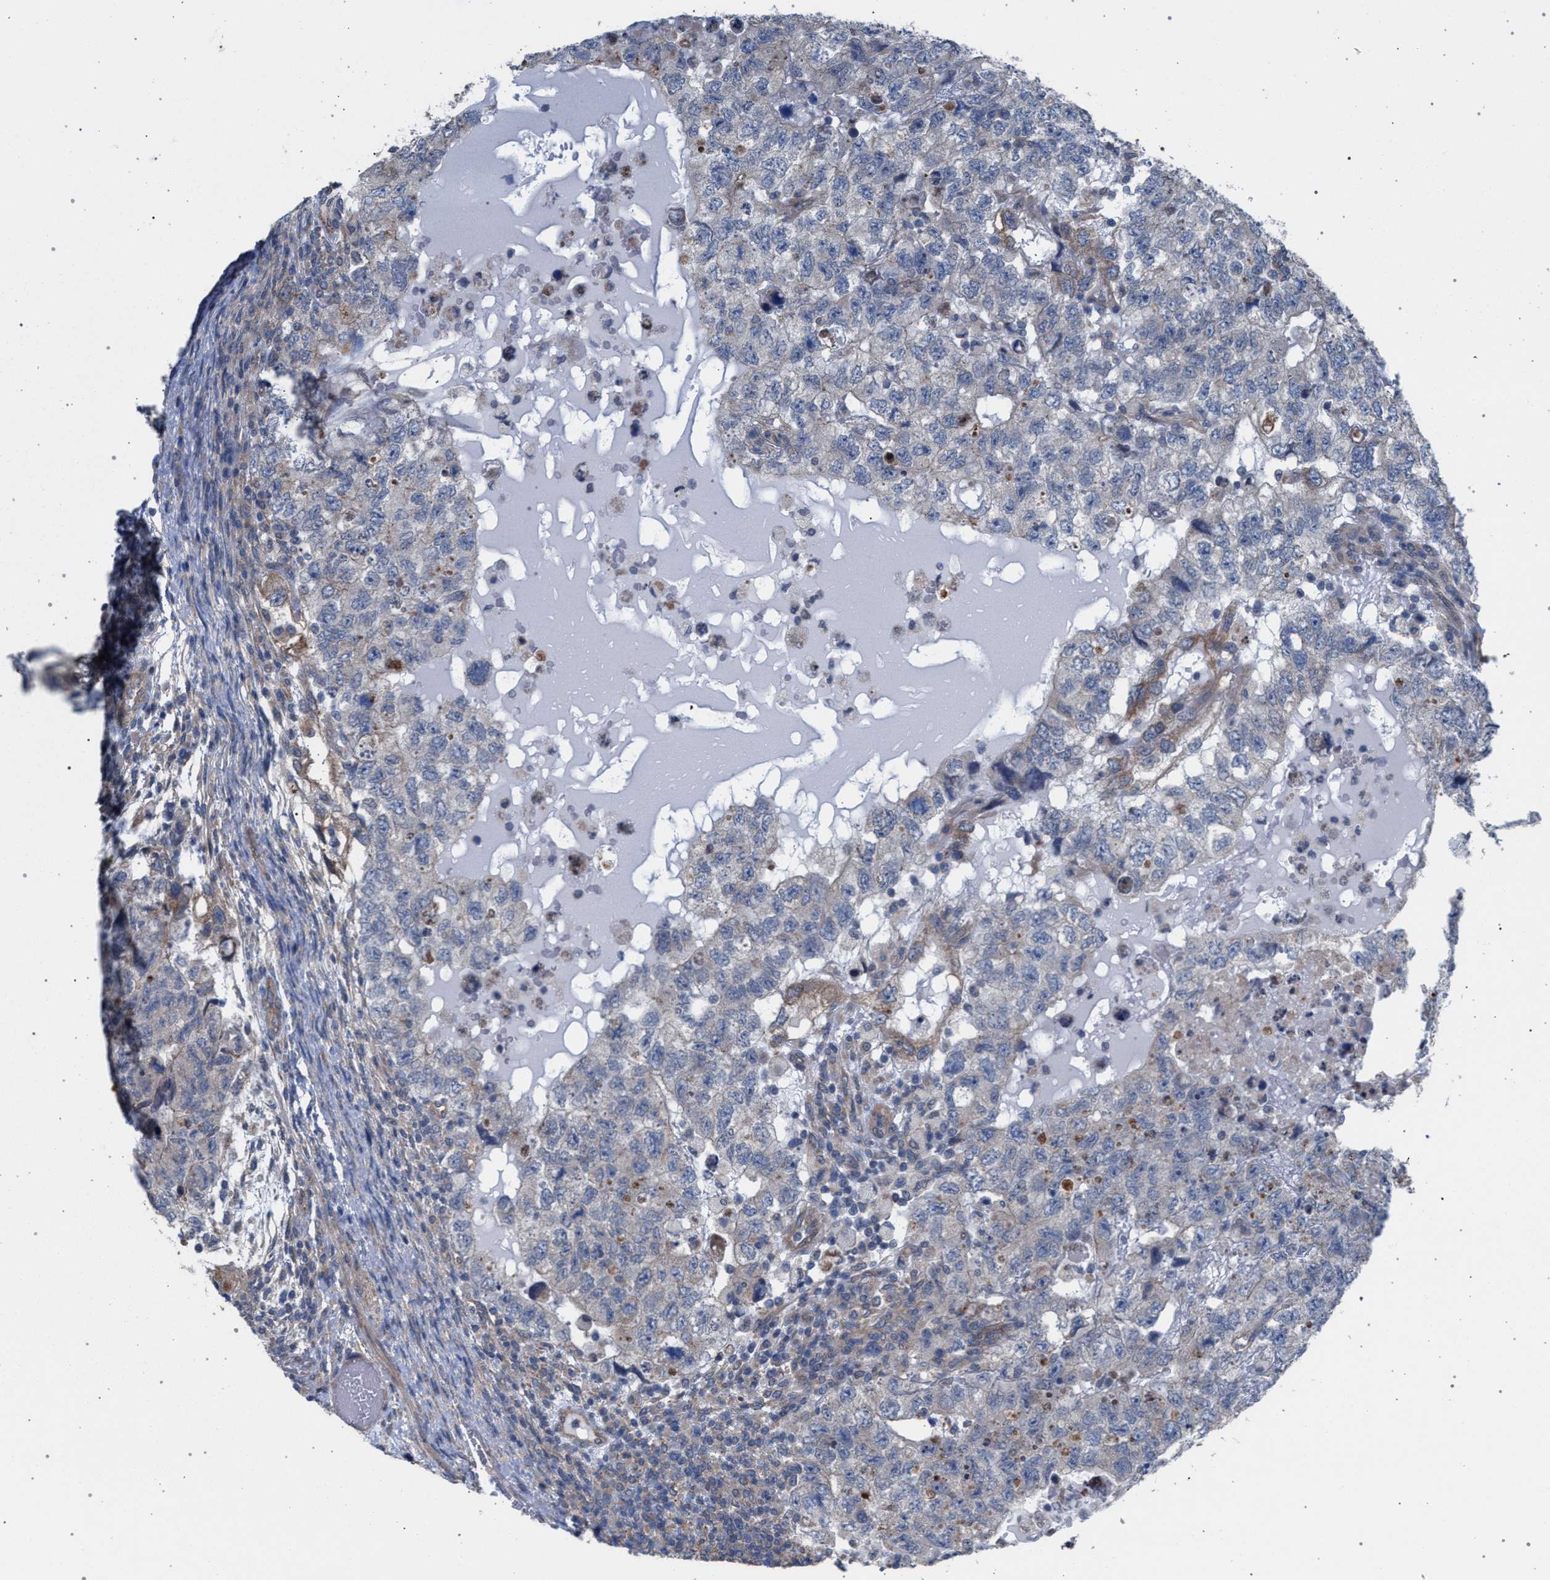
{"staining": {"intensity": "moderate", "quantity": "<25%", "location": "cytoplasmic/membranous"}, "tissue": "testis cancer", "cell_type": "Tumor cells", "image_type": "cancer", "snomed": [{"axis": "morphology", "description": "Carcinoma, Embryonal, NOS"}, {"axis": "topography", "description": "Testis"}], "caption": "A high-resolution photomicrograph shows immunohistochemistry staining of testis embryonal carcinoma, which reveals moderate cytoplasmic/membranous expression in about <25% of tumor cells.", "gene": "ARPC5L", "patient": {"sex": "male", "age": 36}}